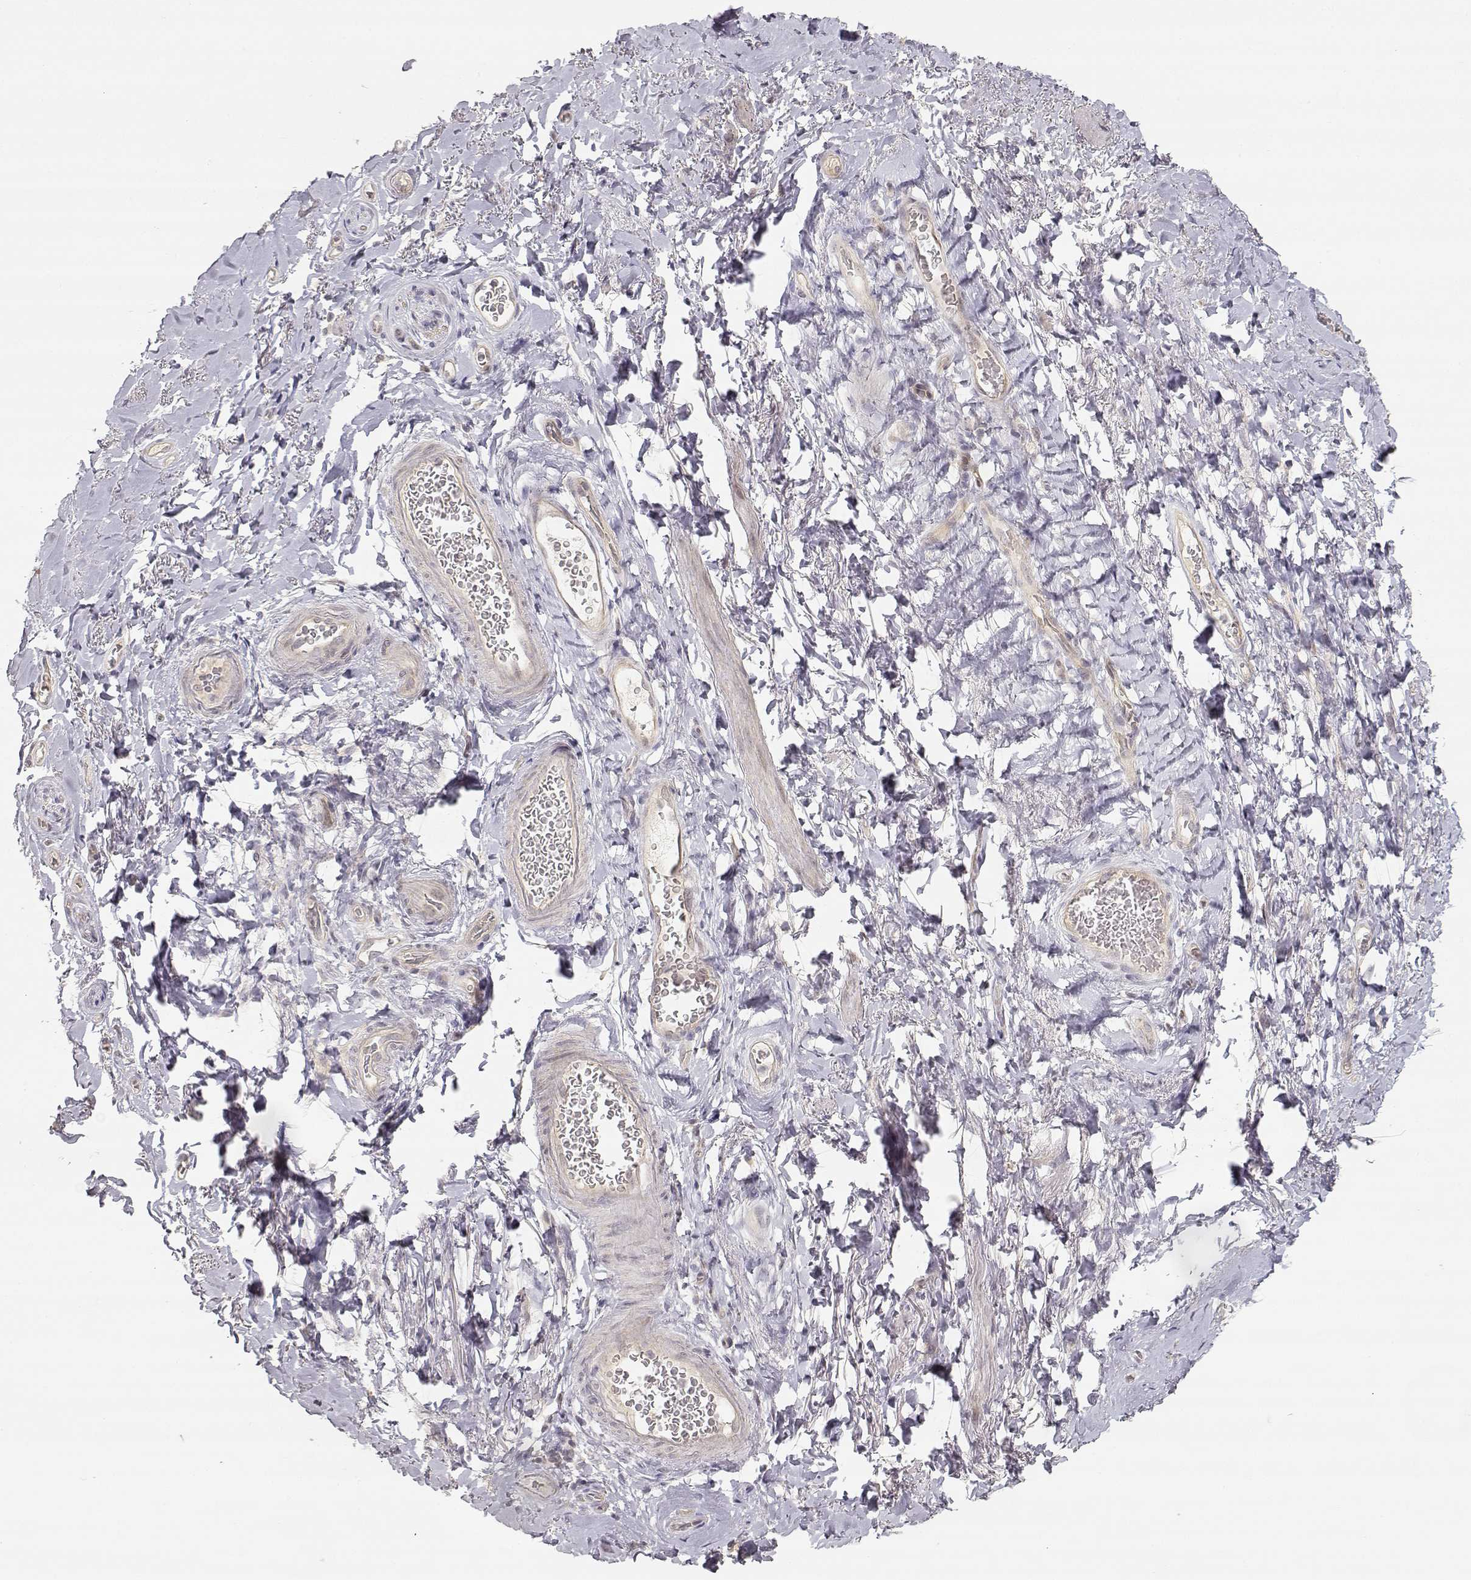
{"staining": {"intensity": "negative", "quantity": "none", "location": "none"}, "tissue": "adipose tissue", "cell_type": "Adipocytes", "image_type": "normal", "snomed": [{"axis": "morphology", "description": "Normal tissue, NOS"}, {"axis": "topography", "description": "Anal"}, {"axis": "topography", "description": "Peripheral nerve tissue"}], "caption": "An immunohistochemistry image of normal adipose tissue is shown. There is no staining in adipocytes of adipose tissue.", "gene": "EAF2", "patient": {"sex": "male", "age": 53}}